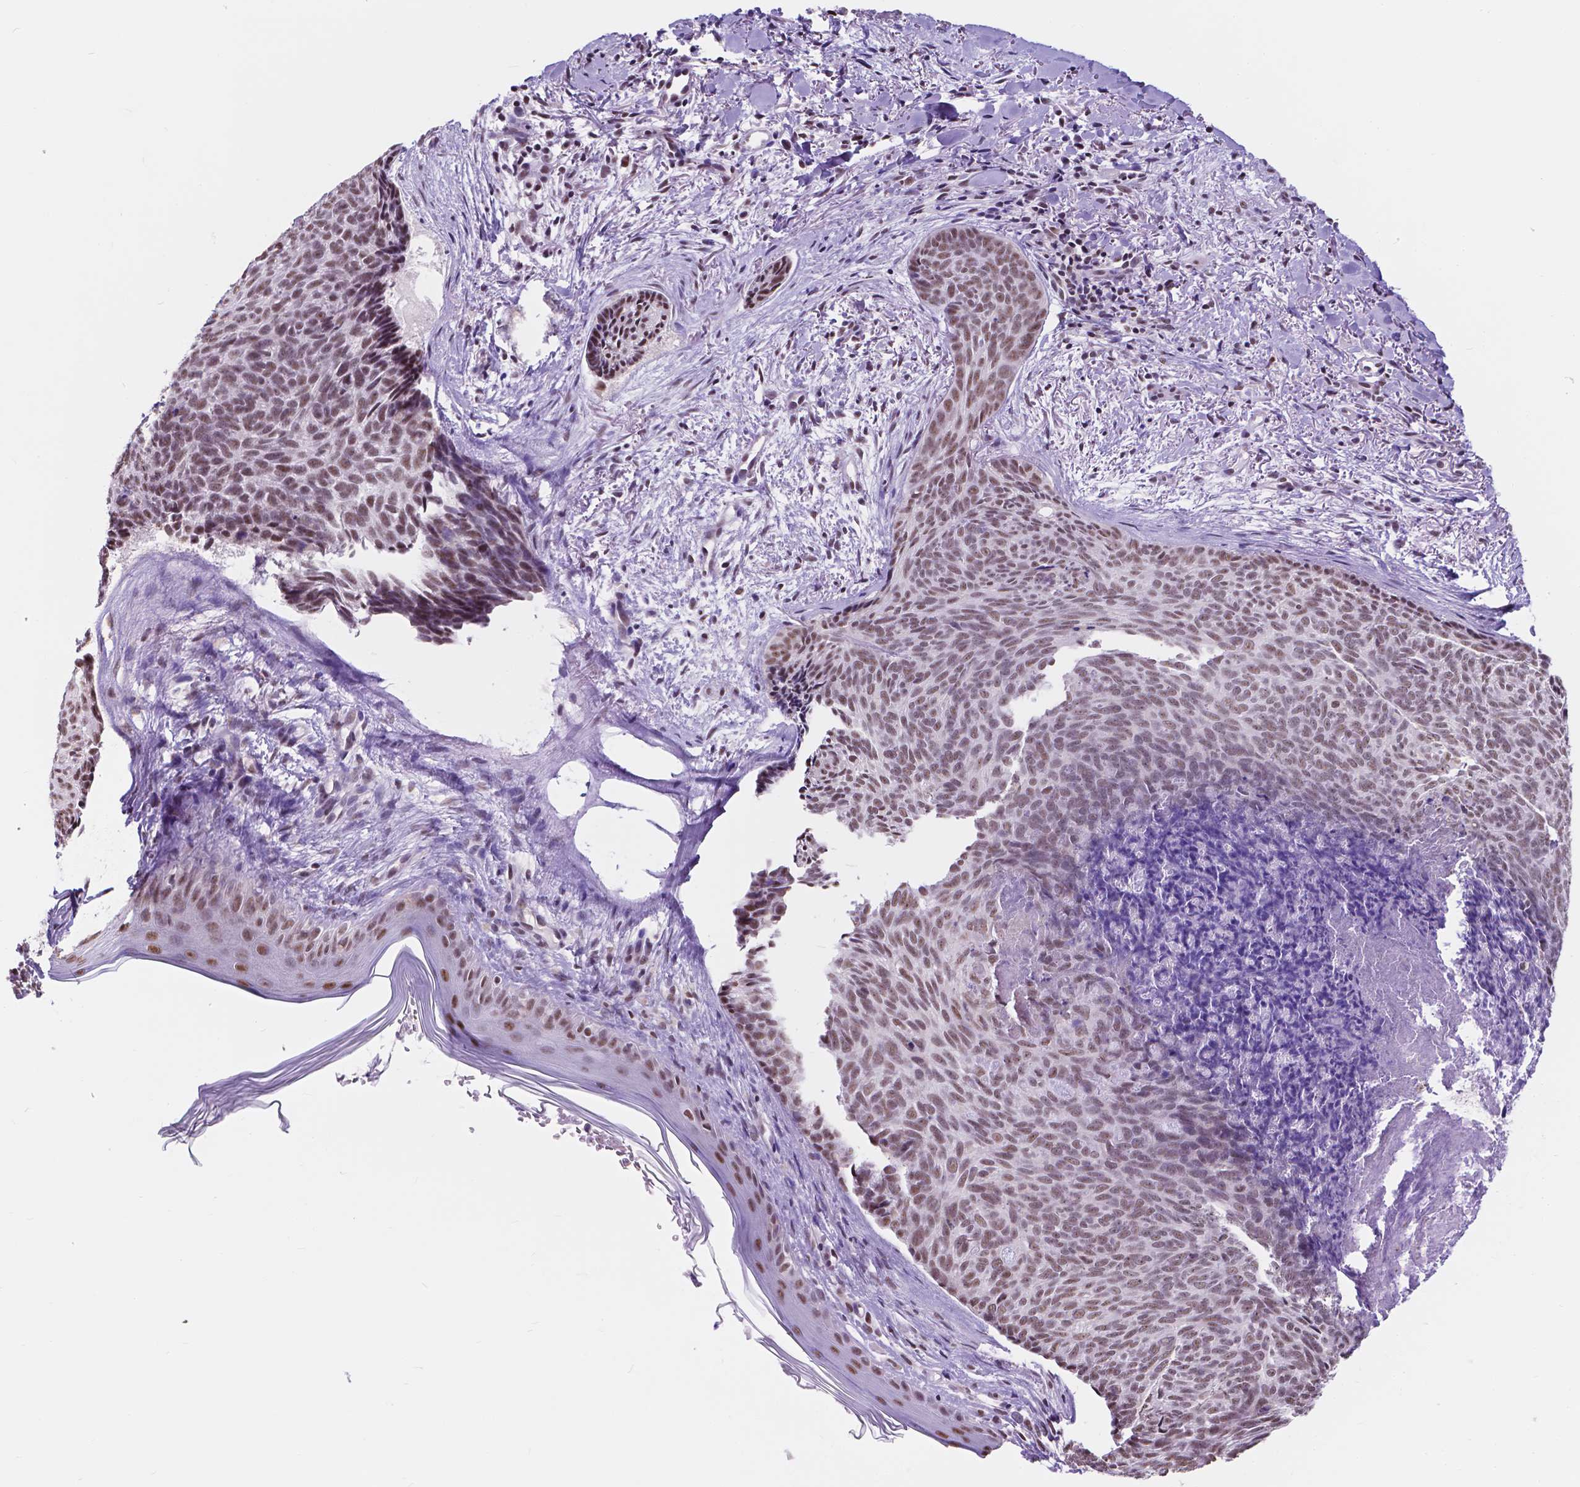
{"staining": {"intensity": "moderate", "quantity": "25%-75%", "location": "nuclear"}, "tissue": "skin cancer", "cell_type": "Tumor cells", "image_type": "cancer", "snomed": [{"axis": "morphology", "description": "Basal cell carcinoma"}, {"axis": "topography", "description": "Skin"}], "caption": "Skin cancer stained with DAB (3,3'-diaminobenzidine) immunohistochemistry displays medium levels of moderate nuclear expression in about 25%-75% of tumor cells.", "gene": "BCAS2", "patient": {"sex": "female", "age": 82}}